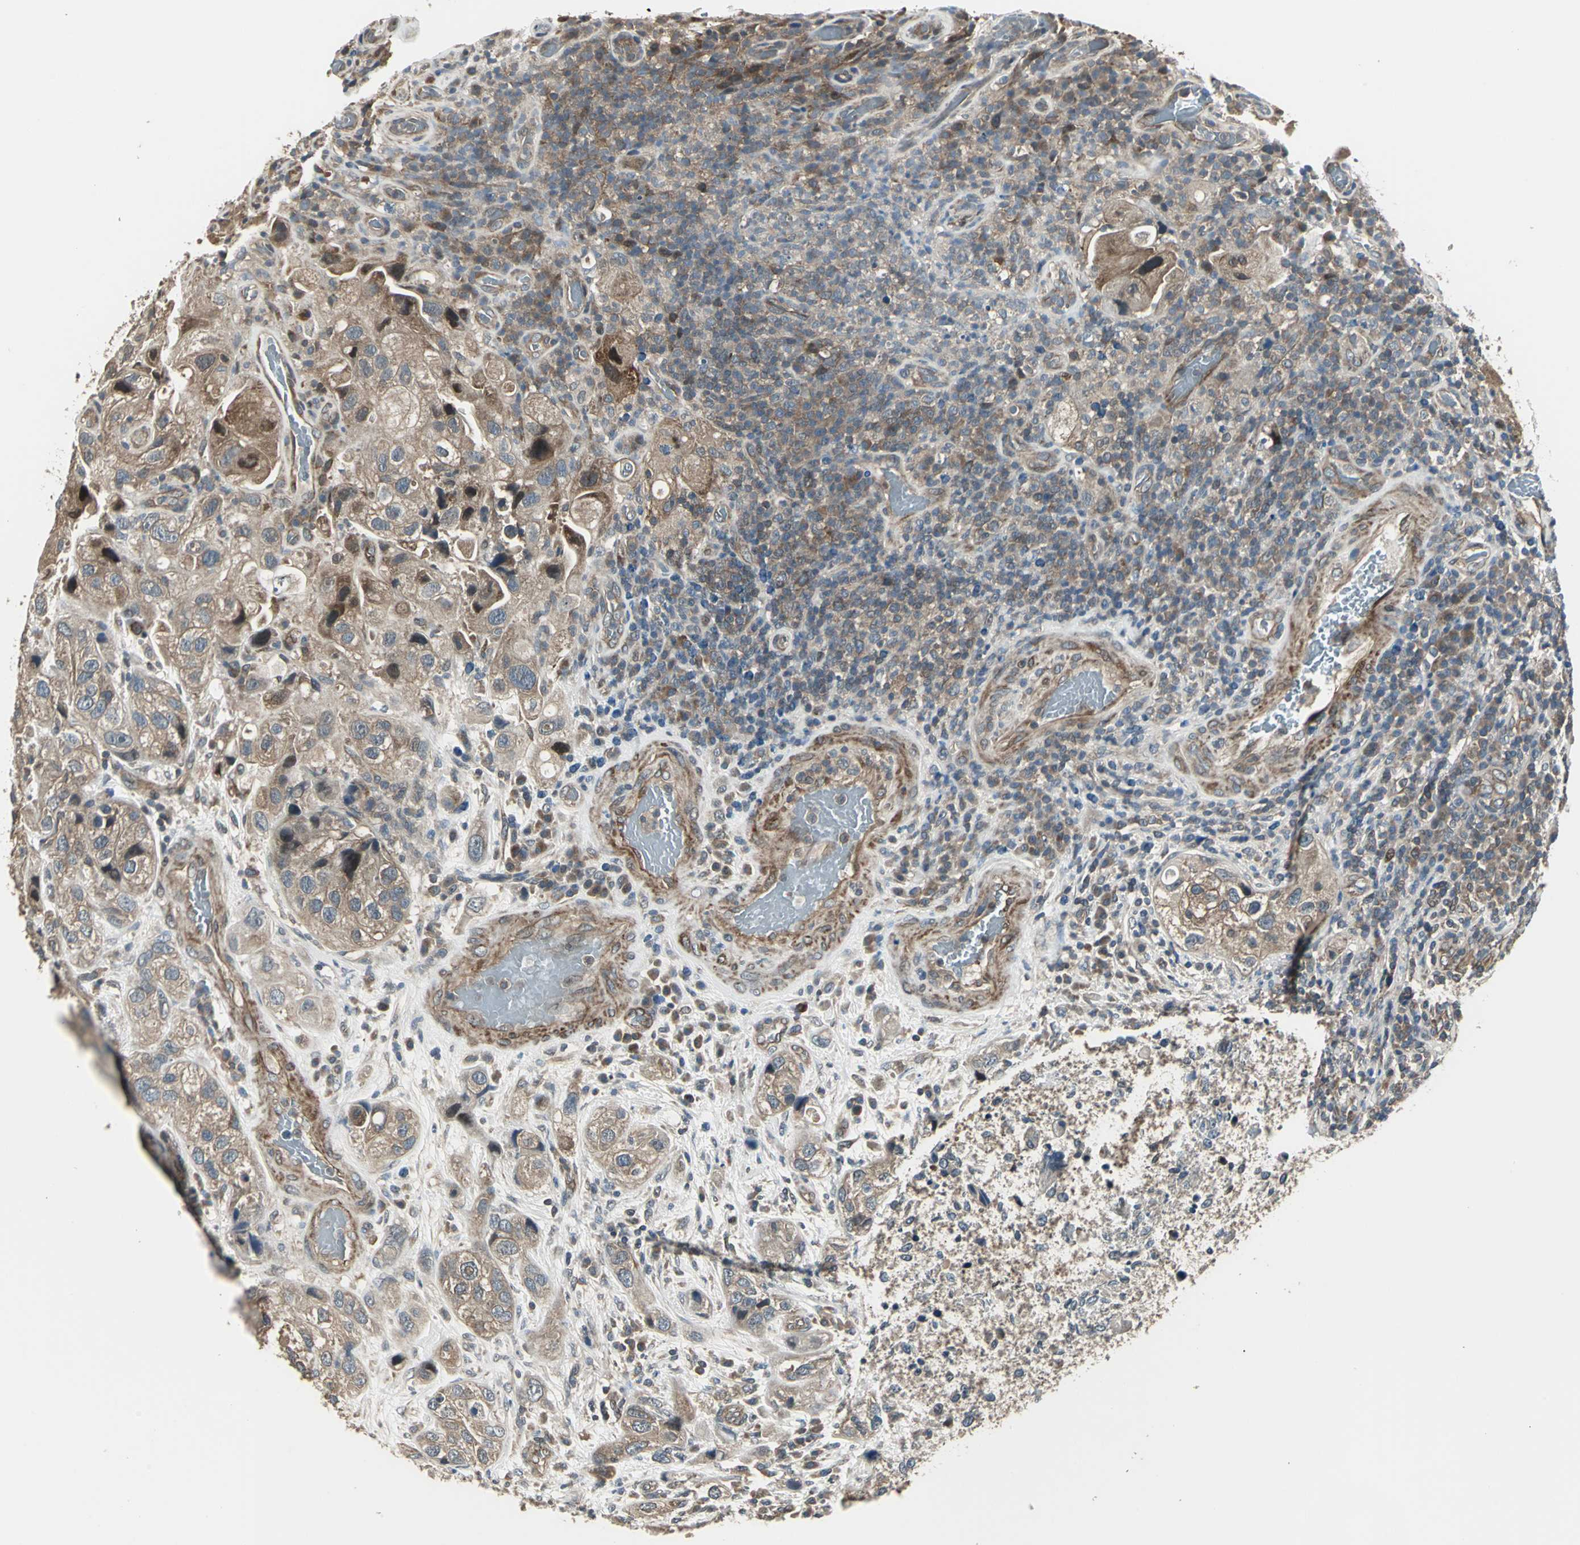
{"staining": {"intensity": "moderate", "quantity": ">75%", "location": "cytoplasmic/membranous,nuclear"}, "tissue": "urothelial cancer", "cell_type": "Tumor cells", "image_type": "cancer", "snomed": [{"axis": "morphology", "description": "Urothelial carcinoma, High grade"}, {"axis": "topography", "description": "Urinary bladder"}], "caption": "Immunohistochemical staining of urothelial cancer displays moderate cytoplasmic/membranous and nuclear protein staining in about >75% of tumor cells. The protein of interest is shown in brown color, while the nuclei are stained blue.", "gene": "PFDN1", "patient": {"sex": "female", "age": 64}}